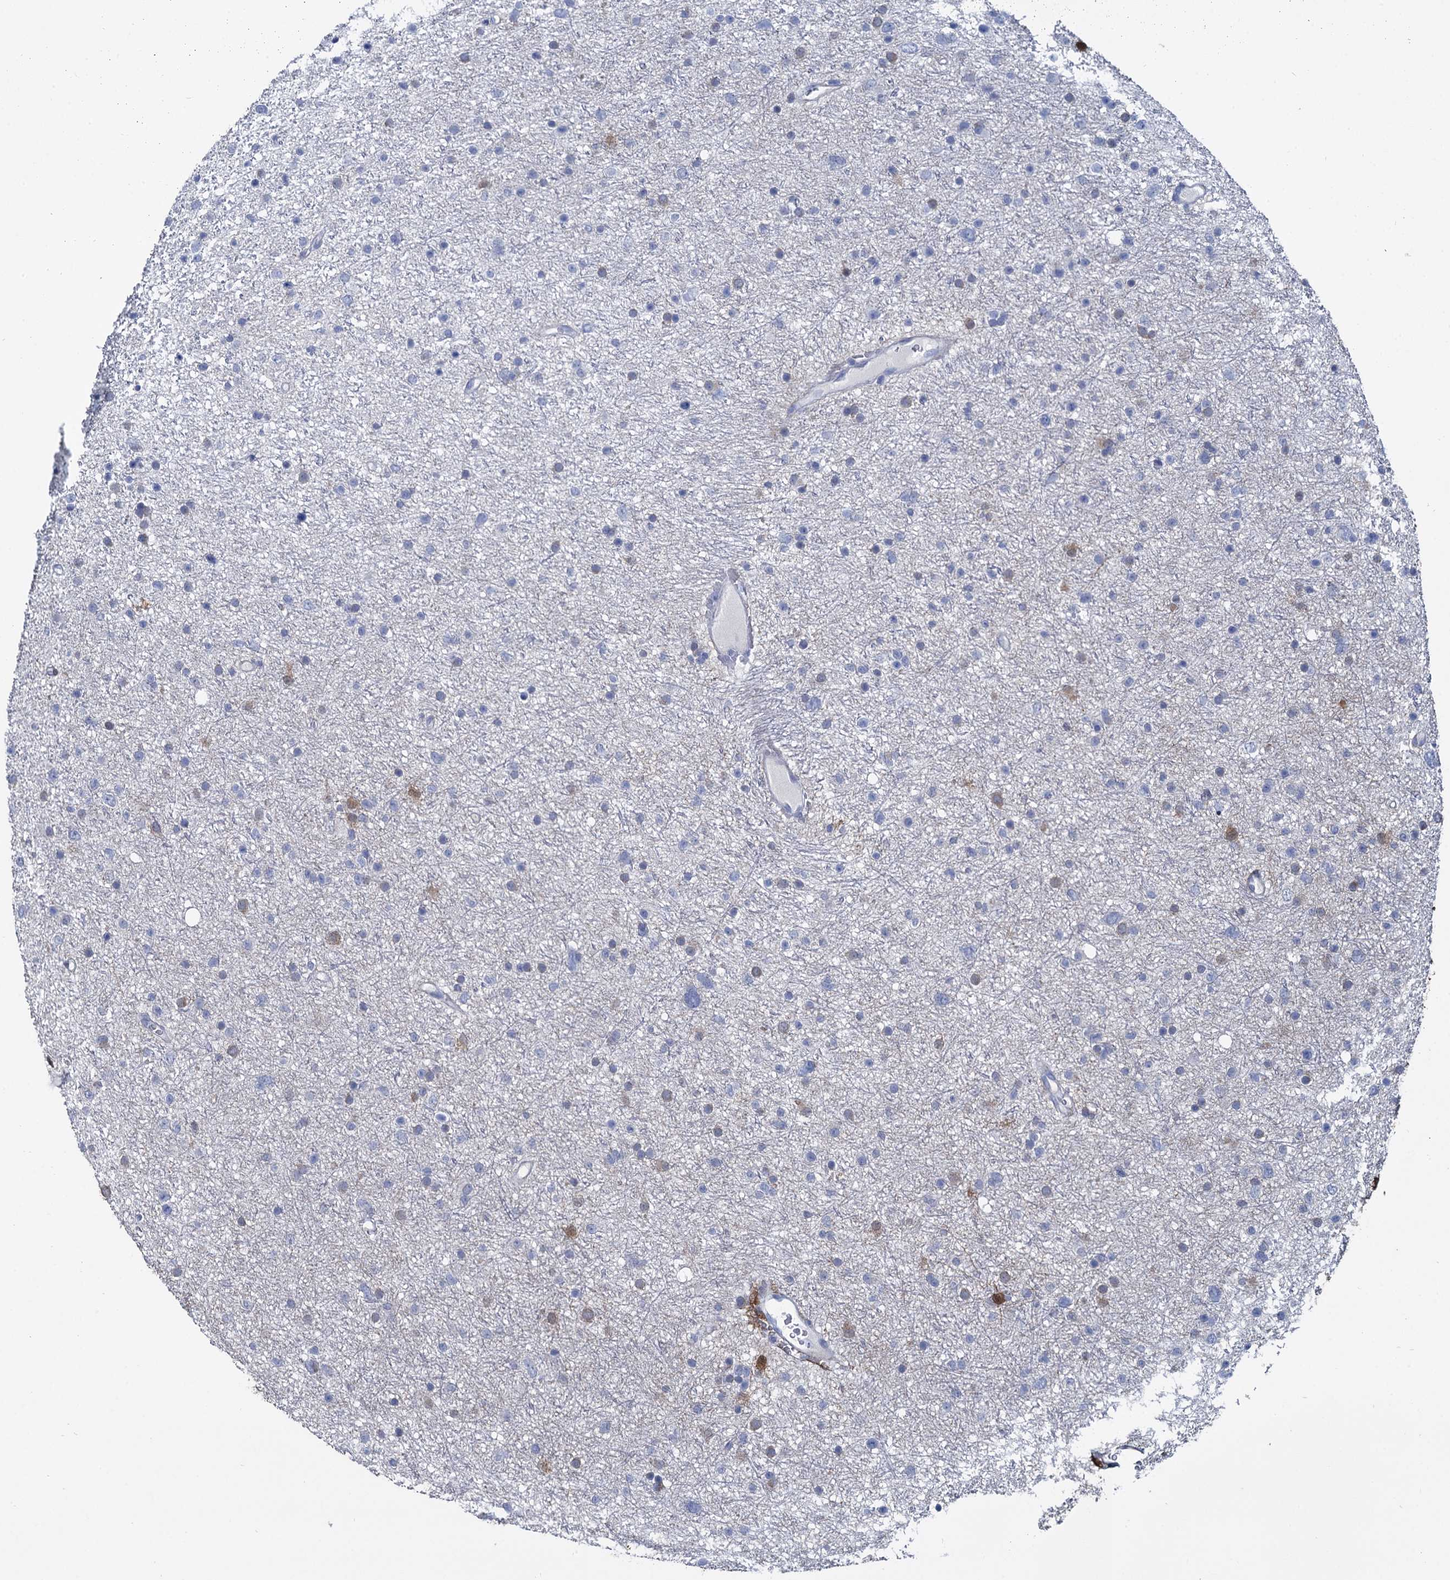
{"staining": {"intensity": "negative", "quantity": "none", "location": "none"}, "tissue": "glioma", "cell_type": "Tumor cells", "image_type": "cancer", "snomed": [{"axis": "morphology", "description": "Glioma, malignant, Low grade"}, {"axis": "topography", "description": "Cerebral cortex"}], "caption": "DAB immunohistochemical staining of human low-grade glioma (malignant) reveals no significant expression in tumor cells.", "gene": "FABP5", "patient": {"sex": "female", "age": 39}}